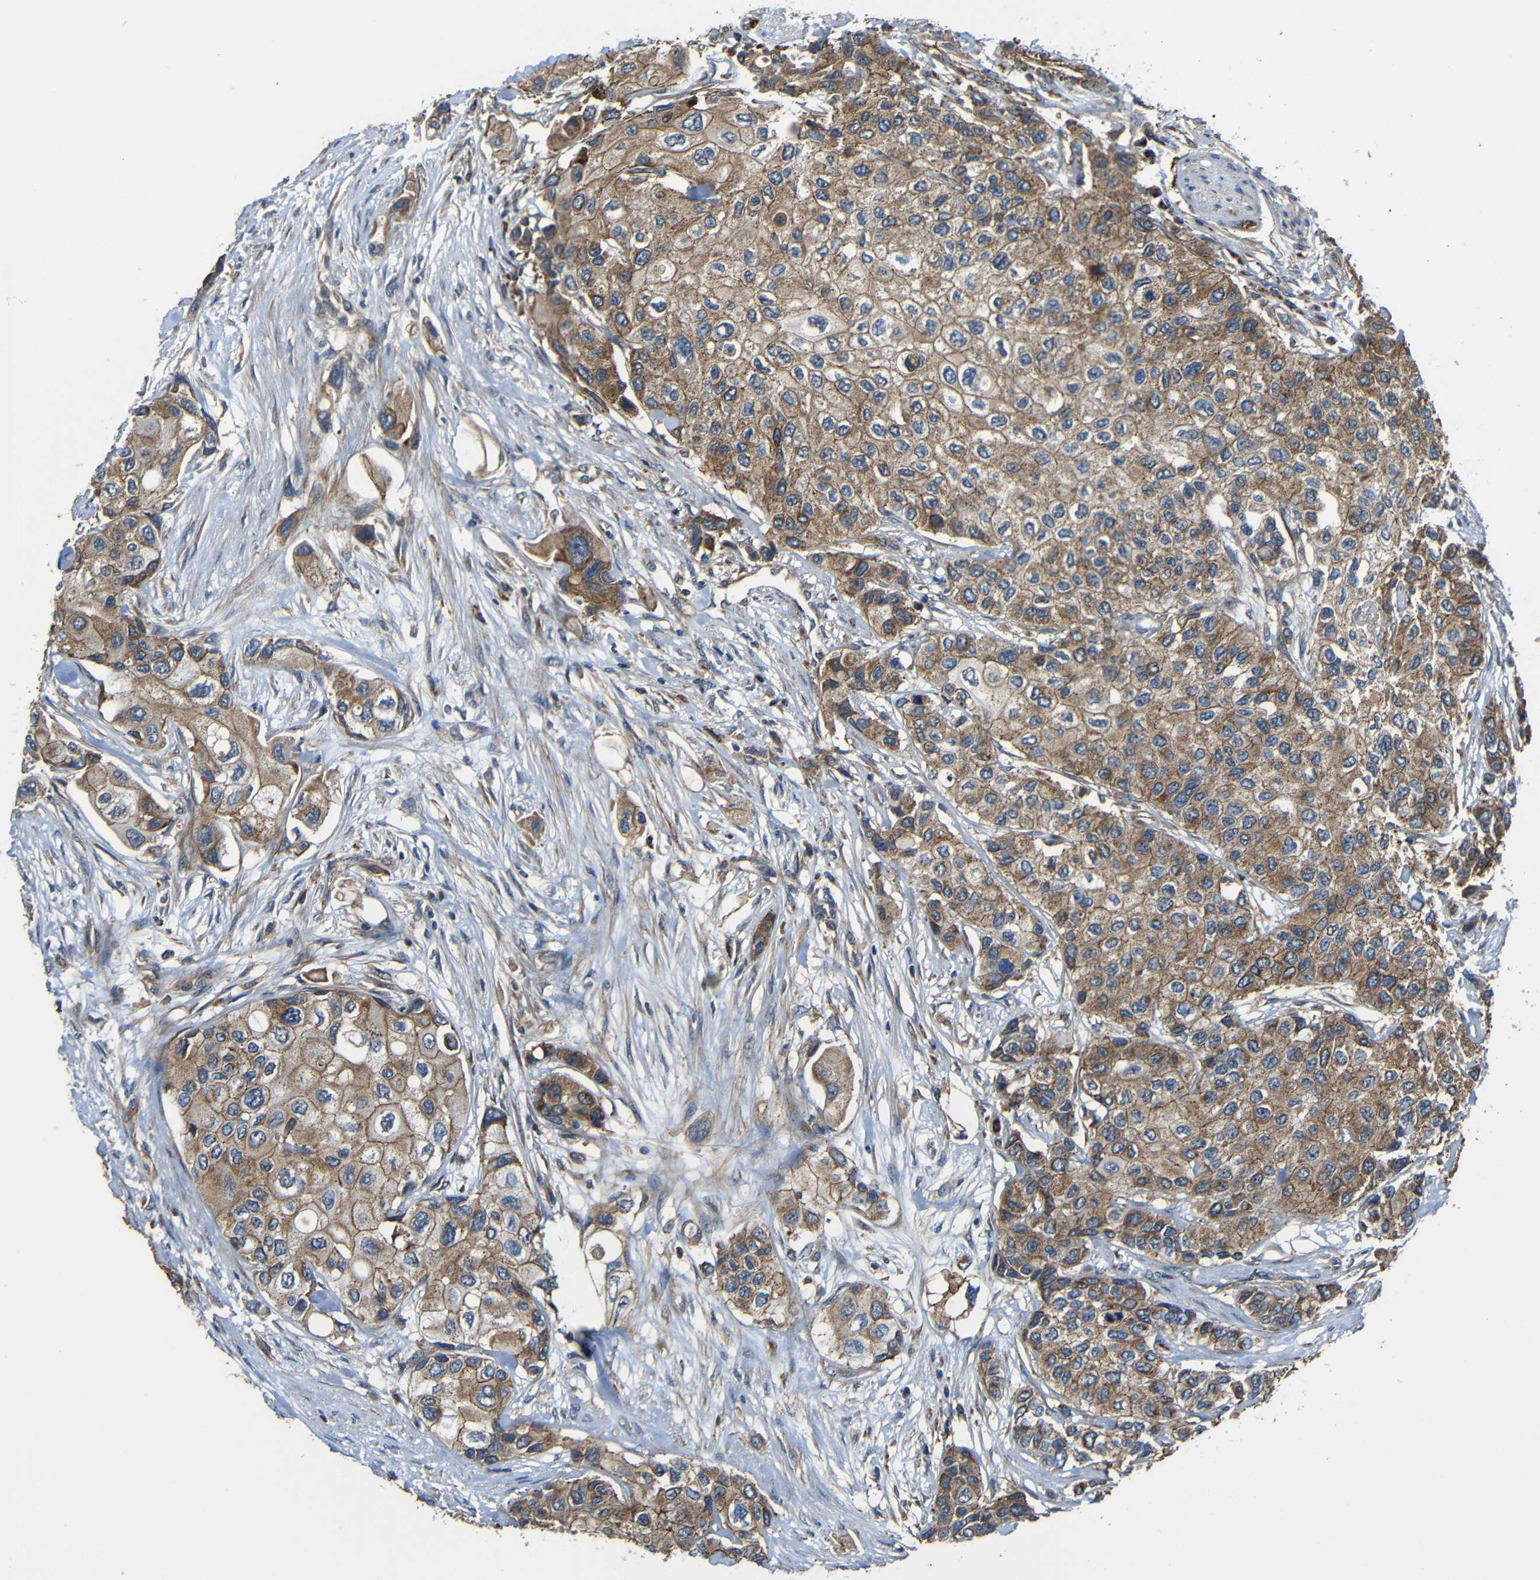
{"staining": {"intensity": "moderate", "quantity": ">75%", "location": "cytoplasmic/membranous"}, "tissue": "urothelial cancer", "cell_type": "Tumor cells", "image_type": "cancer", "snomed": [{"axis": "morphology", "description": "Urothelial carcinoma, High grade"}, {"axis": "topography", "description": "Urinary bladder"}], "caption": "This histopathology image shows IHC staining of urothelial cancer, with medium moderate cytoplasmic/membranous staining in approximately >75% of tumor cells.", "gene": "PTCH1", "patient": {"sex": "female", "age": 56}}